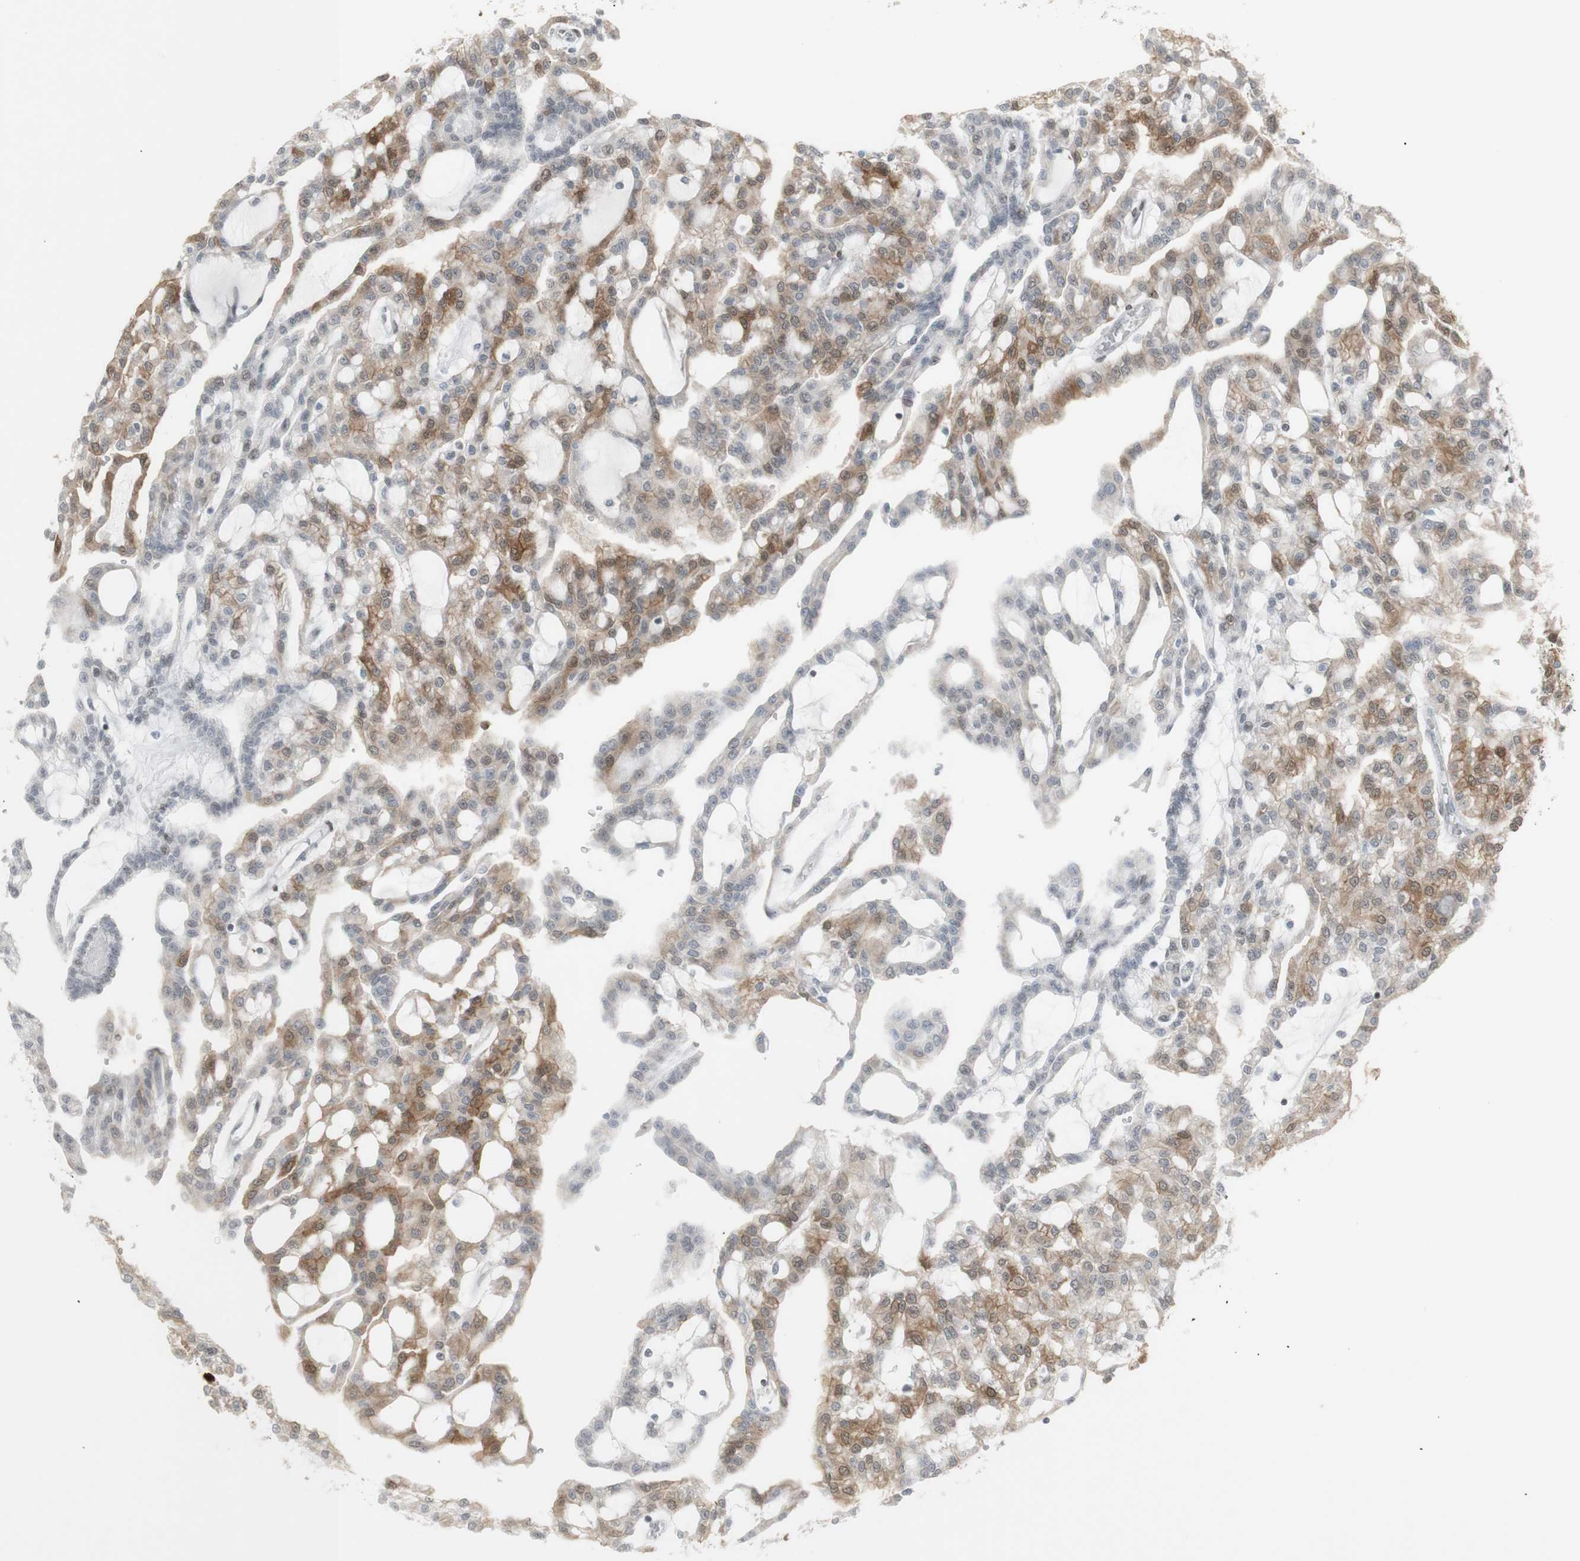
{"staining": {"intensity": "moderate", "quantity": "25%-75%", "location": "cytoplasmic/membranous"}, "tissue": "renal cancer", "cell_type": "Tumor cells", "image_type": "cancer", "snomed": [{"axis": "morphology", "description": "Adenocarcinoma, NOS"}, {"axis": "topography", "description": "Kidney"}], "caption": "High-magnification brightfield microscopy of renal adenocarcinoma stained with DAB (3,3'-diaminobenzidine) (brown) and counterstained with hematoxylin (blue). tumor cells exhibit moderate cytoplasmic/membranous staining is appreciated in approximately25%-75% of cells.", "gene": "C1orf116", "patient": {"sex": "male", "age": 63}}